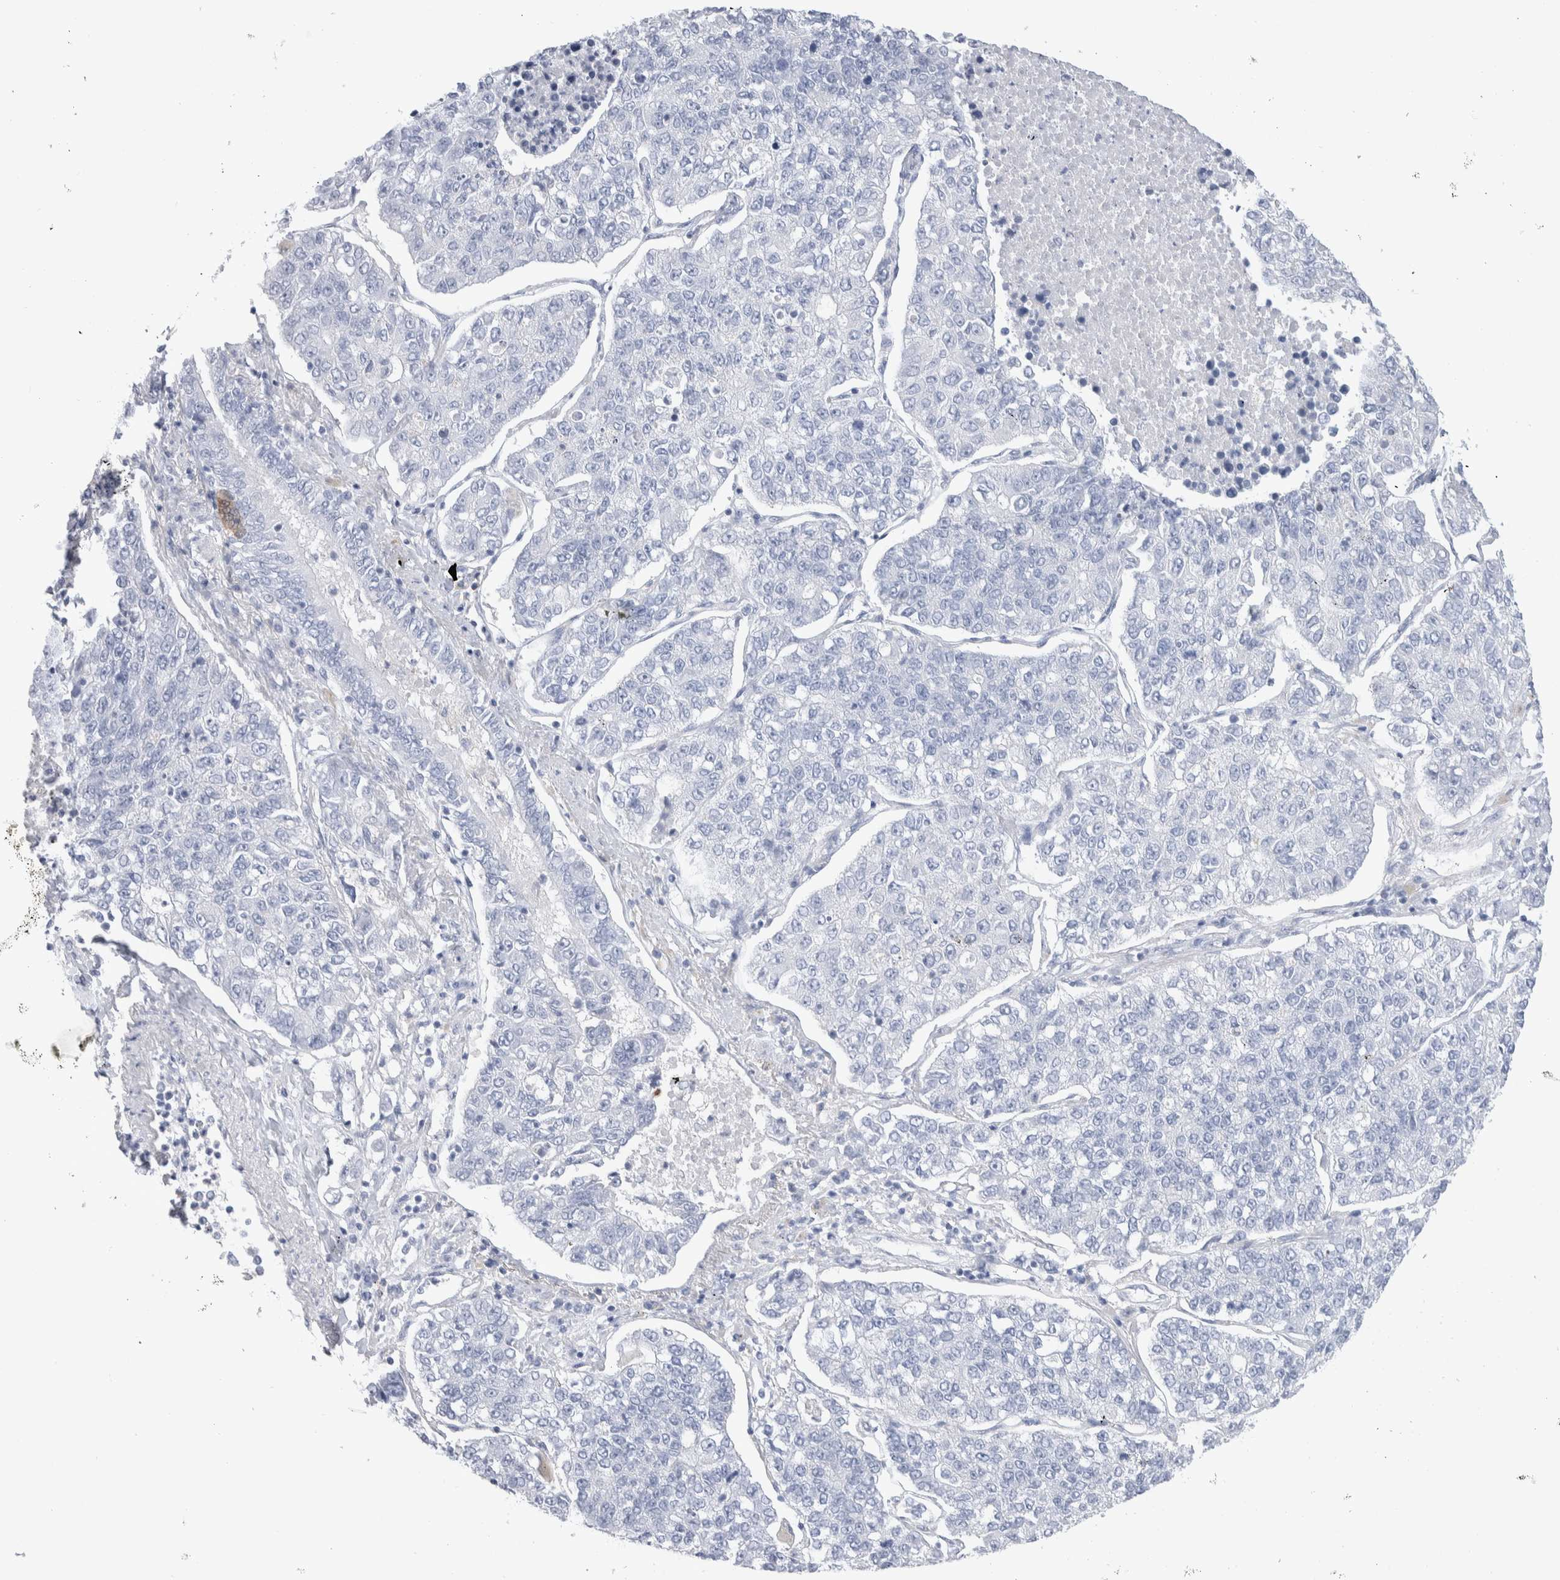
{"staining": {"intensity": "negative", "quantity": "none", "location": "none"}, "tissue": "lung cancer", "cell_type": "Tumor cells", "image_type": "cancer", "snomed": [{"axis": "morphology", "description": "Adenocarcinoma, NOS"}, {"axis": "topography", "description": "Lung"}], "caption": "The immunohistochemistry histopathology image has no significant positivity in tumor cells of adenocarcinoma (lung) tissue.", "gene": "GDA", "patient": {"sex": "male", "age": 49}}